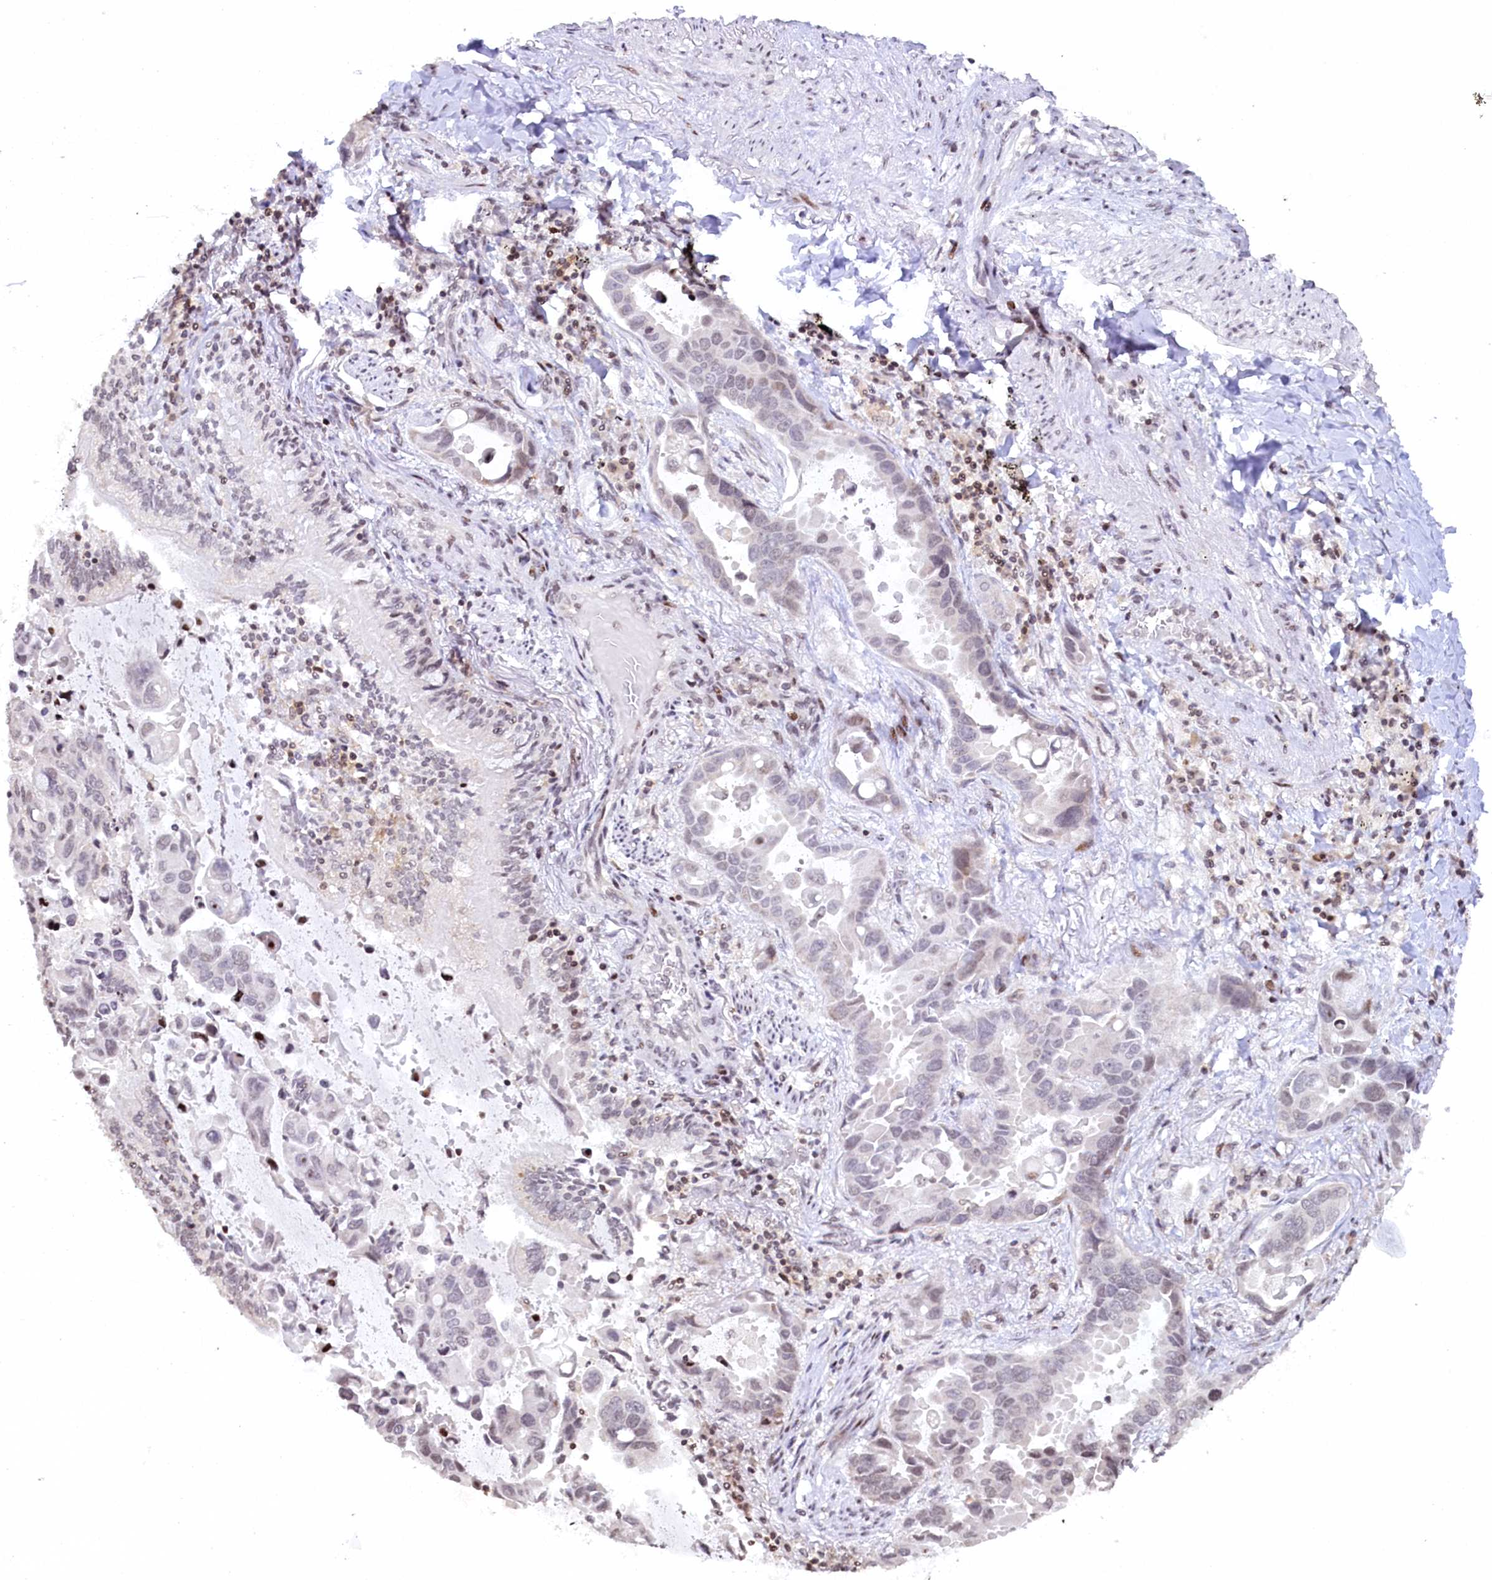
{"staining": {"intensity": "negative", "quantity": "none", "location": "none"}, "tissue": "lung cancer", "cell_type": "Tumor cells", "image_type": "cancer", "snomed": [{"axis": "morphology", "description": "Adenocarcinoma, NOS"}, {"axis": "topography", "description": "Lung"}], "caption": "Tumor cells are negative for brown protein staining in lung cancer (adenocarcinoma). The staining is performed using DAB brown chromogen with nuclei counter-stained in using hematoxylin.", "gene": "FYB1", "patient": {"sex": "male", "age": 64}}